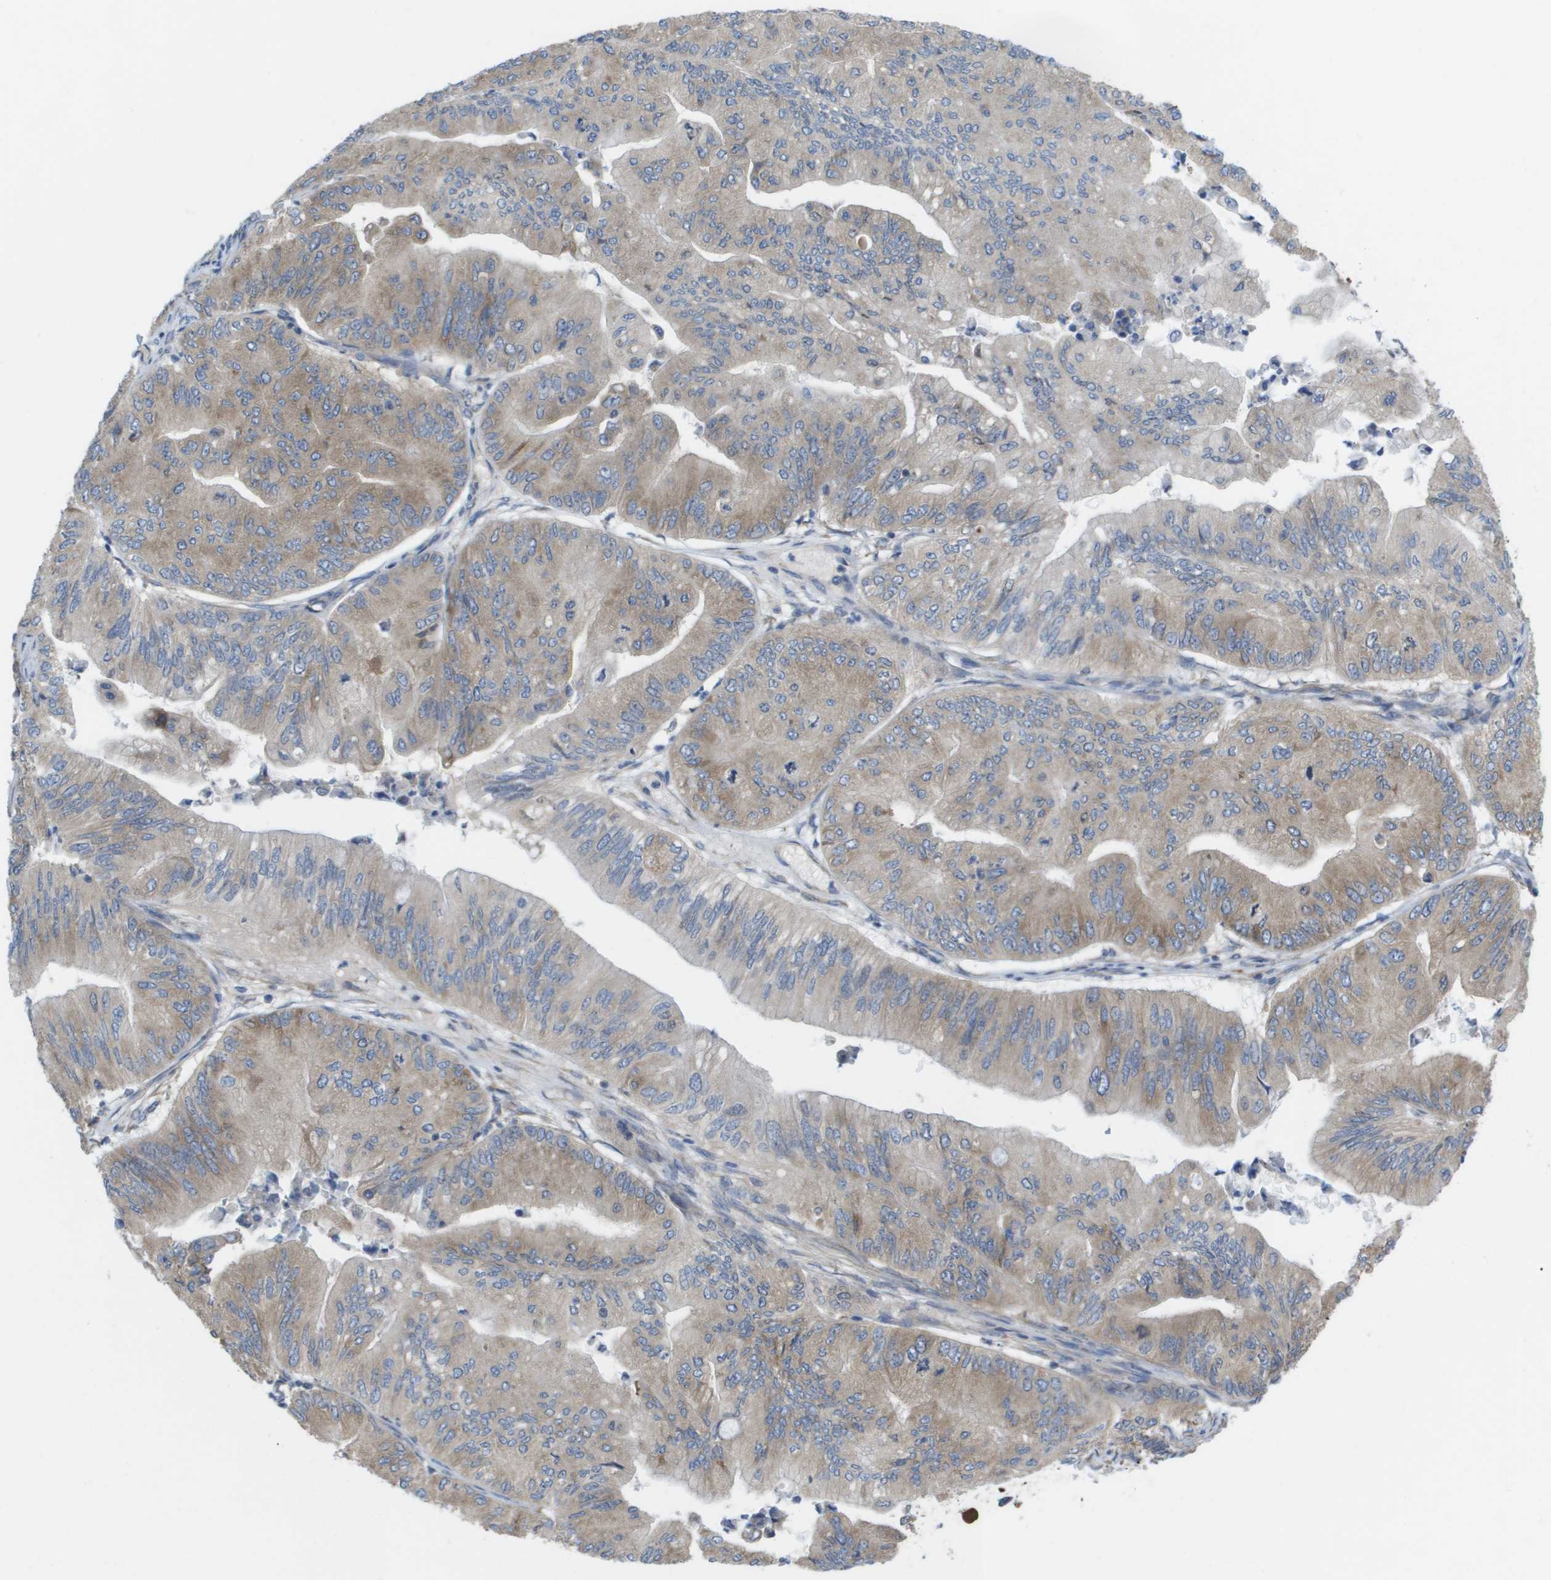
{"staining": {"intensity": "weak", "quantity": "25%-75%", "location": "cytoplasmic/membranous"}, "tissue": "ovarian cancer", "cell_type": "Tumor cells", "image_type": "cancer", "snomed": [{"axis": "morphology", "description": "Cystadenocarcinoma, mucinous, NOS"}, {"axis": "topography", "description": "Ovary"}], "caption": "Weak cytoplasmic/membranous positivity is seen in about 25%-75% of tumor cells in ovarian cancer.", "gene": "EIF4G2", "patient": {"sex": "female", "age": 61}}